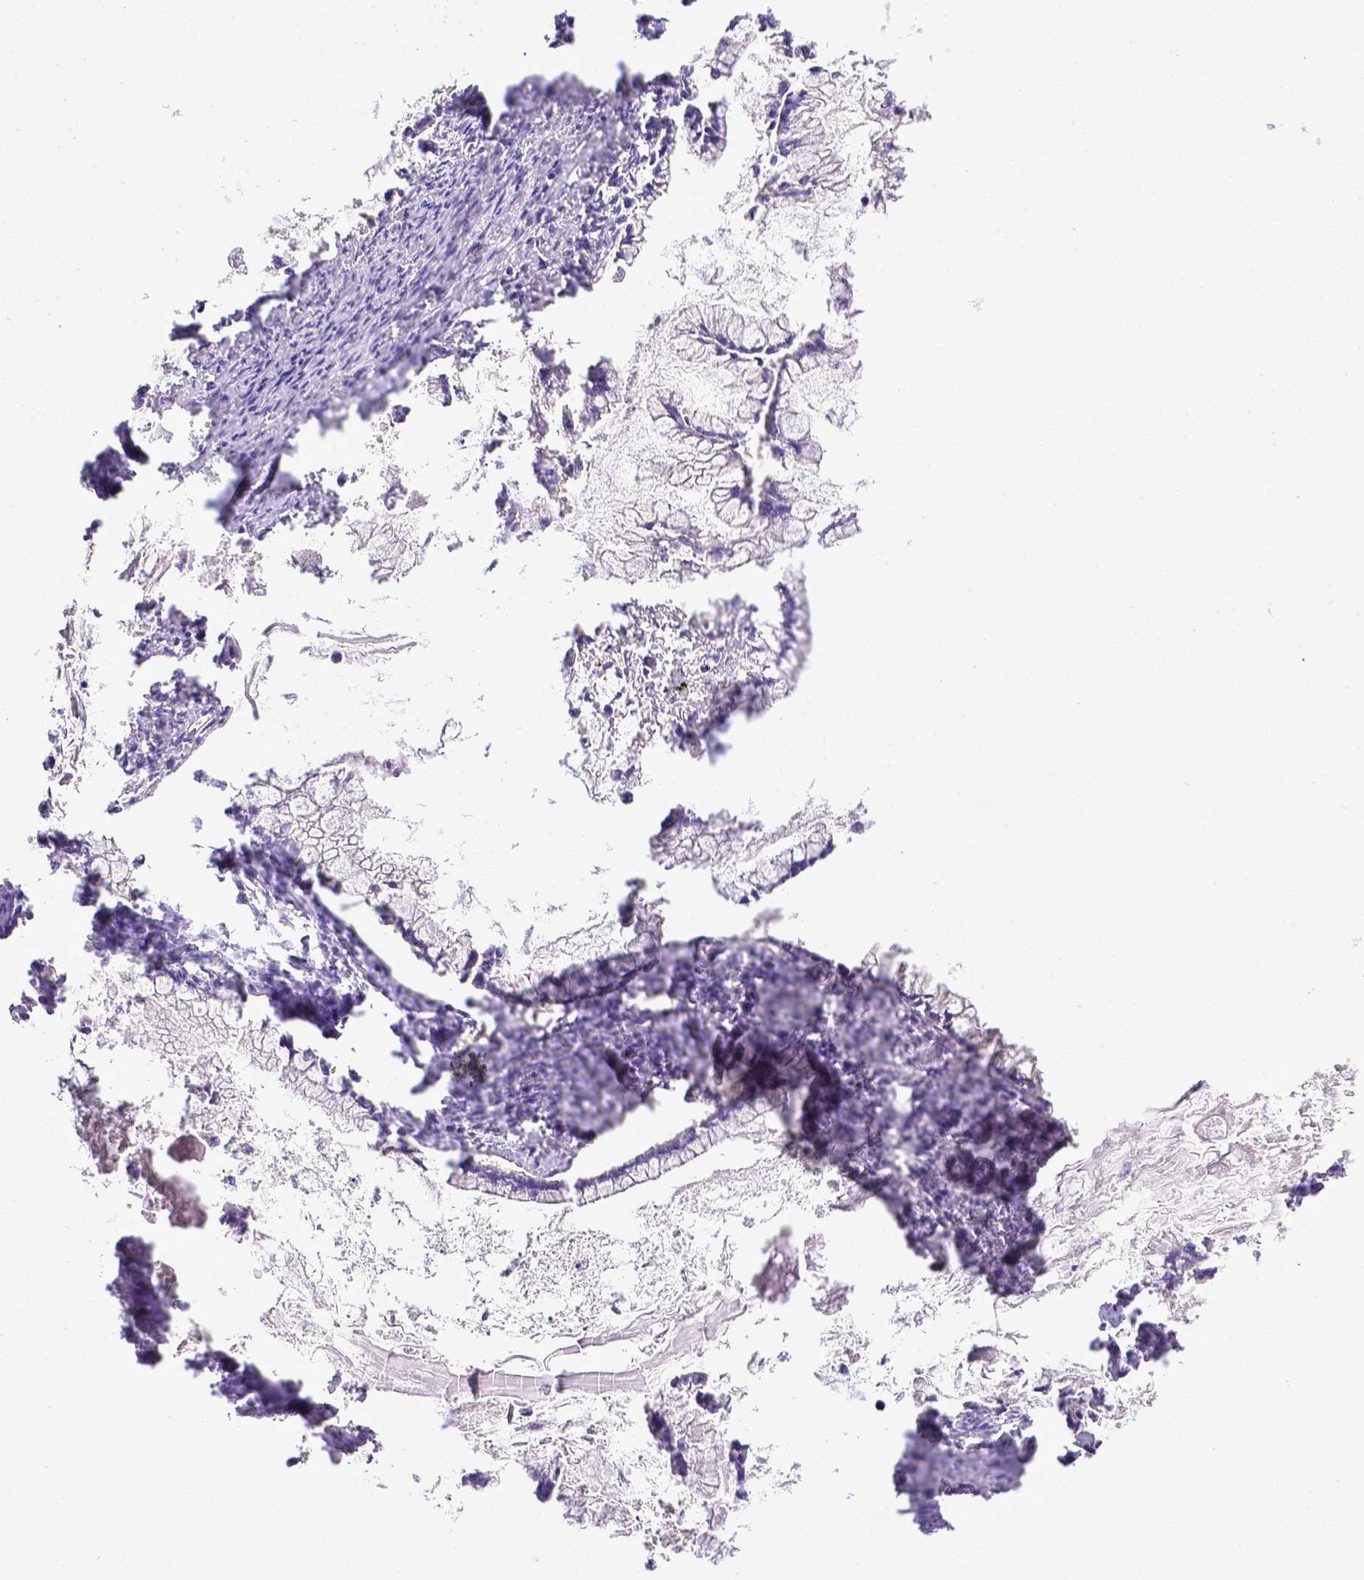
{"staining": {"intensity": "negative", "quantity": "none", "location": "none"}, "tissue": "ovarian cancer", "cell_type": "Tumor cells", "image_type": "cancer", "snomed": [{"axis": "morphology", "description": "Cystadenocarcinoma, mucinous, NOS"}, {"axis": "topography", "description": "Ovary"}], "caption": "Human ovarian mucinous cystadenocarcinoma stained for a protein using immunohistochemistry demonstrates no positivity in tumor cells.", "gene": "BTN1A1", "patient": {"sex": "female", "age": 67}}